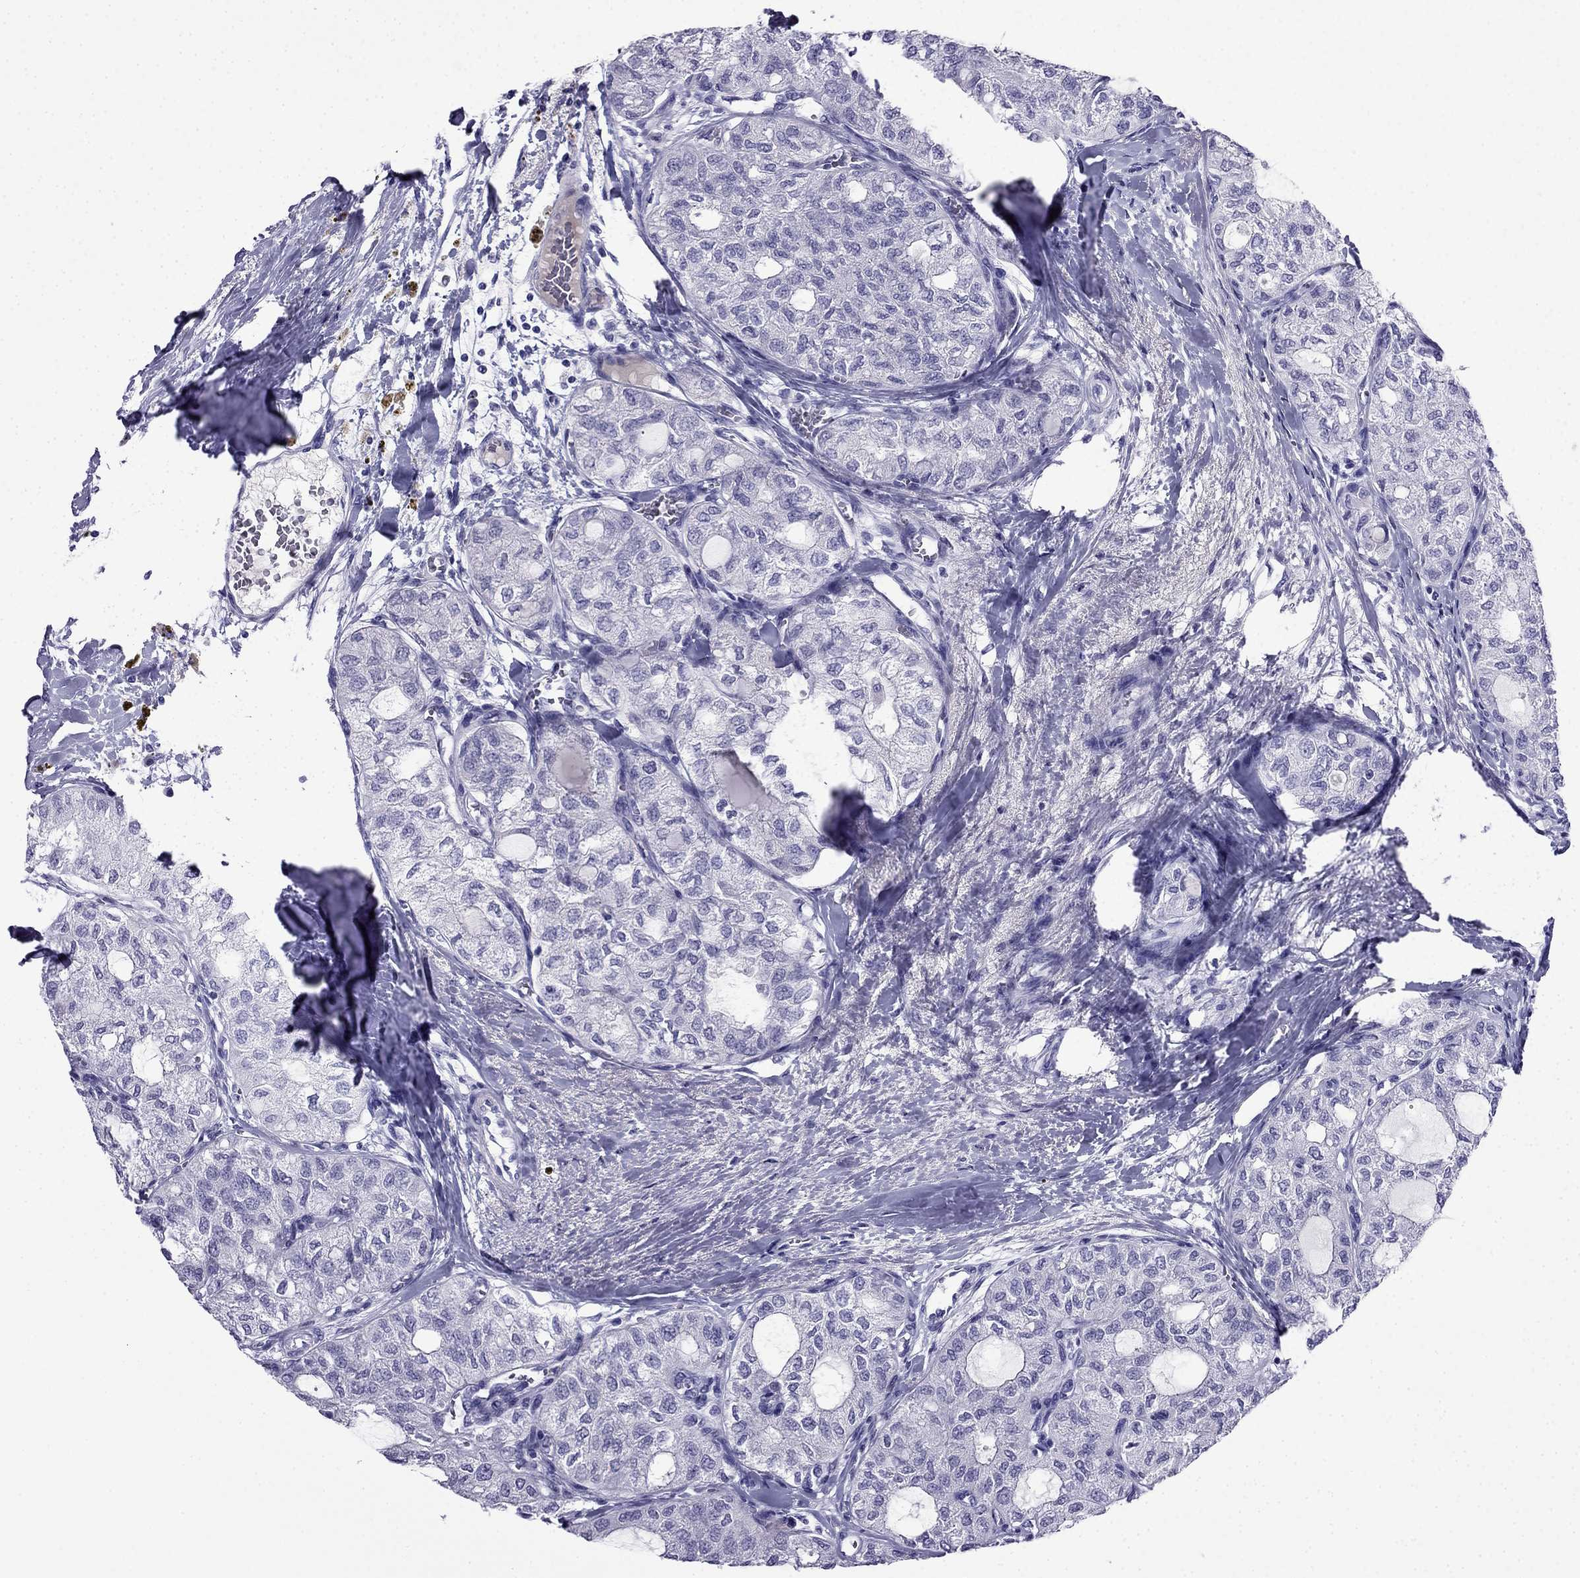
{"staining": {"intensity": "negative", "quantity": "none", "location": "none"}, "tissue": "thyroid cancer", "cell_type": "Tumor cells", "image_type": "cancer", "snomed": [{"axis": "morphology", "description": "Follicular adenoma carcinoma, NOS"}, {"axis": "topography", "description": "Thyroid gland"}], "caption": "DAB (3,3'-diaminobenzidine) immunohistochemical staining of human thyroid cancer displays no significant expression in tumor cells. (DAB (3,3'-diaminobenzidine) IHC with hematoxylin counter stain).", "gene": "CDHR4", "patient": {"sex": "male", "age": 75}}